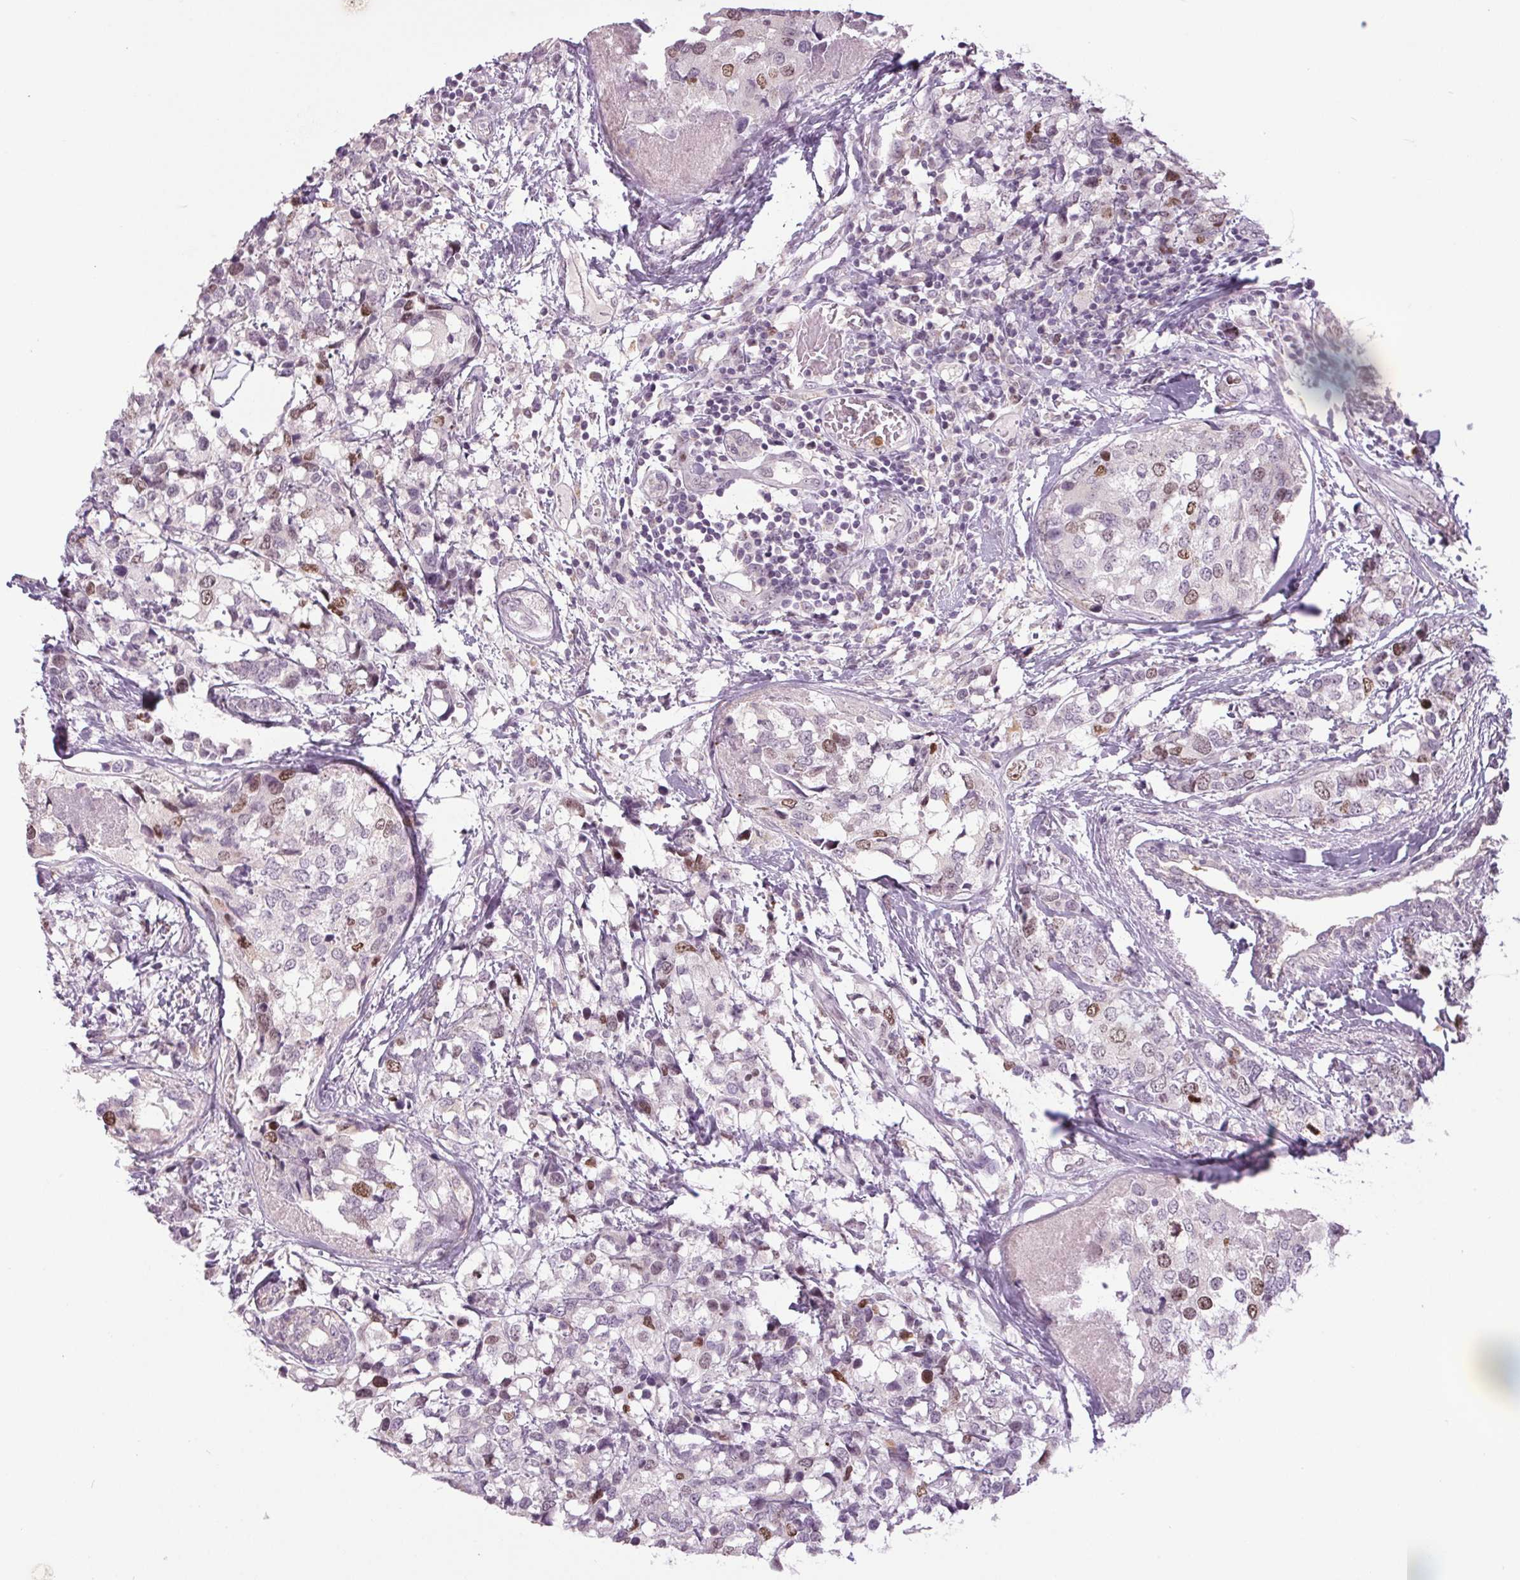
{"staining": {"intensity": "moderate", "quantity": "<25%", "location": "nuclear"}, "tissue": "breast cancer", "cell_type": "Tumor cells", "image_type": "cancer", "snomed": [{"axis": "morphology", "description": "Lobular carcinoma"}, {"axis": "topography", "description": "Breast"}], "caption": "Breast lobular carcinoma tissue shows moderate nuclear expression in about <25% of tumor cells", "gene": "SMIM6", "patient": {"sex": "female", "age": 59}}